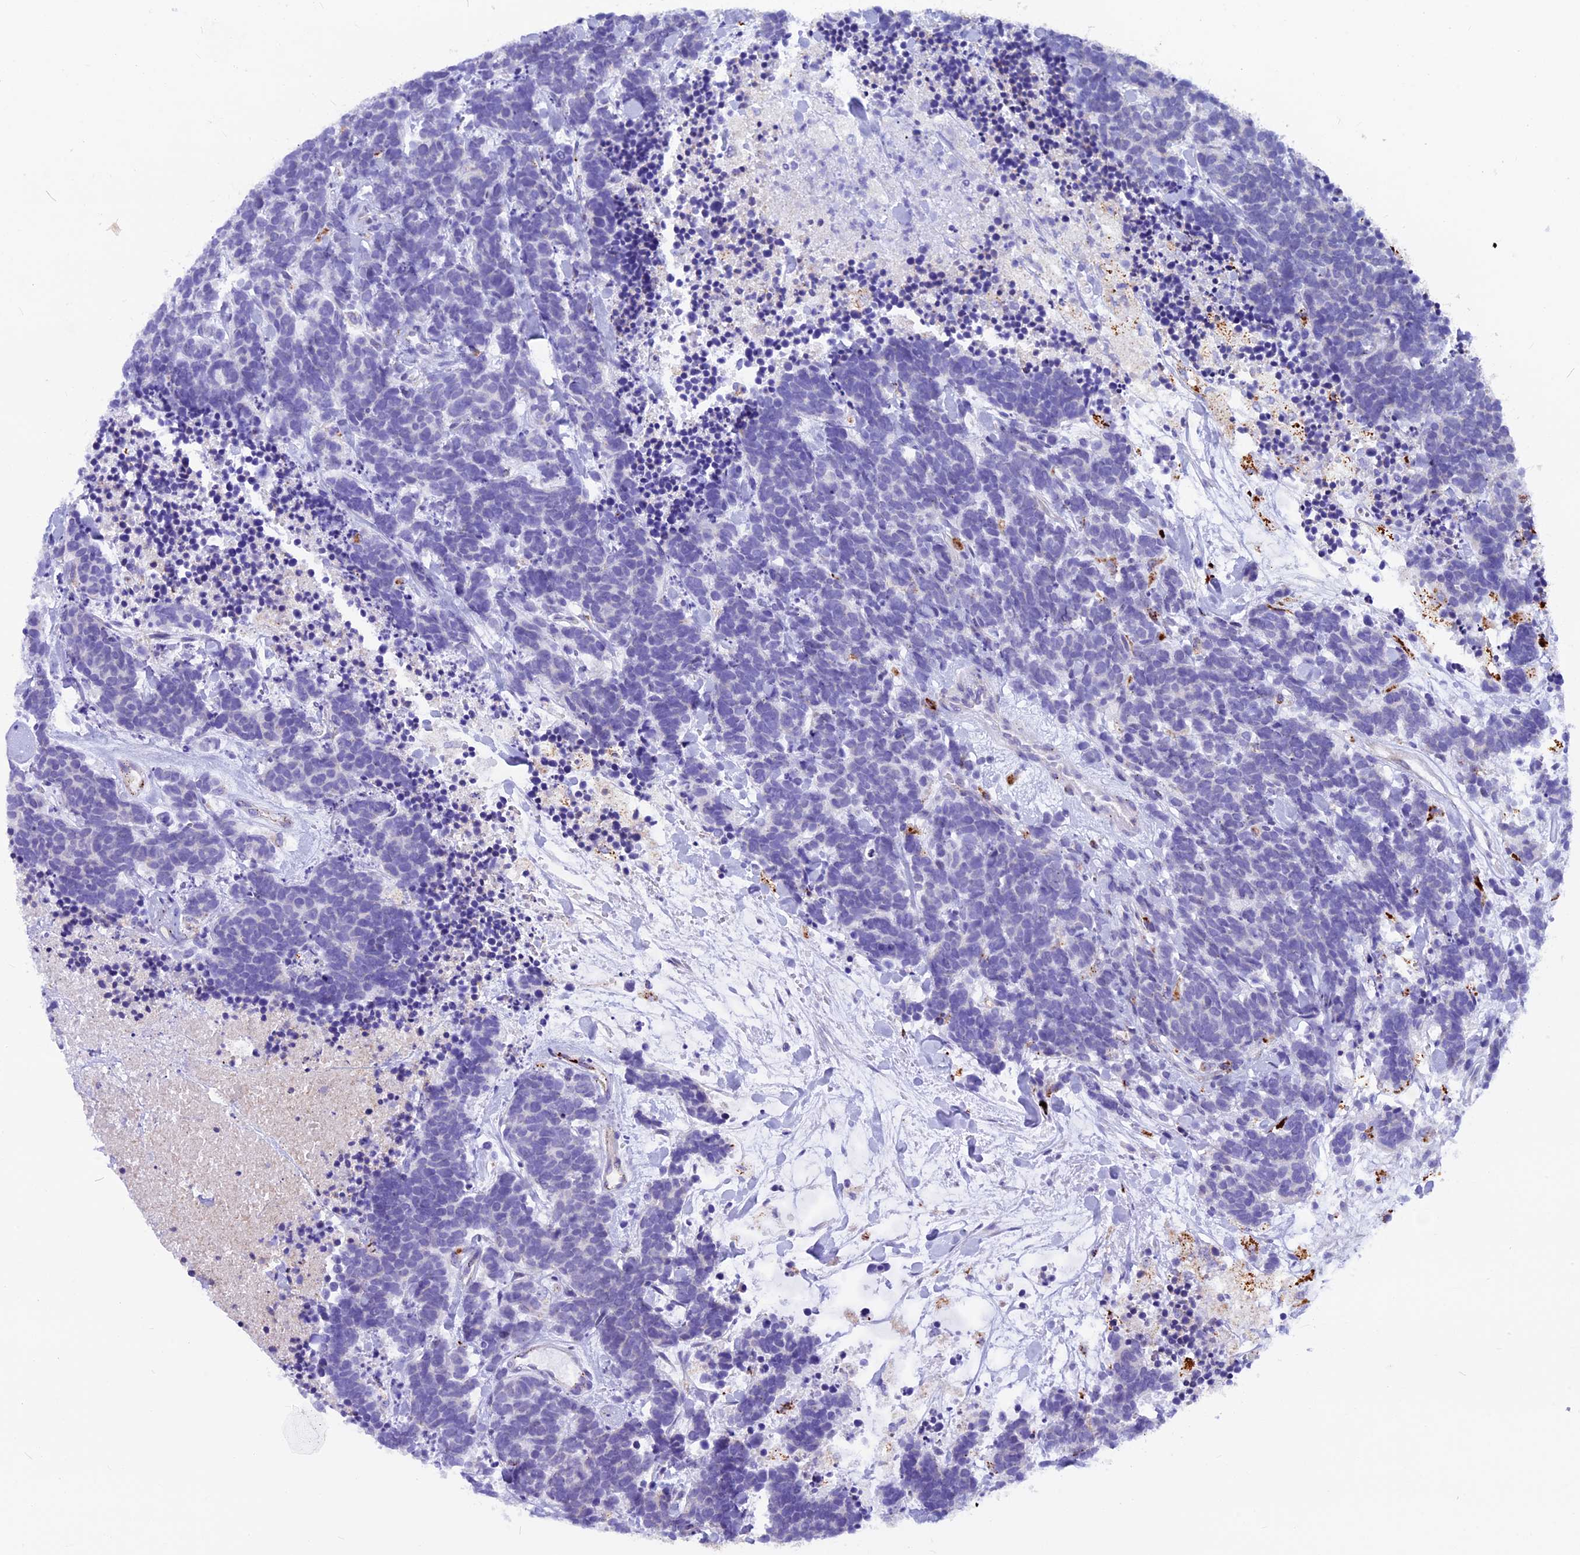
{"staining": {"intensity": "negative", "quantity": "none", "location": "none"}, "tissue": "carcinoid", "cell_type": "Tumor cells", "image_type": "cancer", "snomed": [{"axis": "morphology", "description": "Carcinoma, NOS"}, {"axis": "morphology", "description": "Carcinoid, malignant, NOS"}, {"axis": "topography", "description": "Prostate"}], "caption": "Immunohistochemical staining of carcinoma displays no significant positivity in tumor cells.", "gene": "THRSP", "patient": {"sex": "male", "age": 57}}